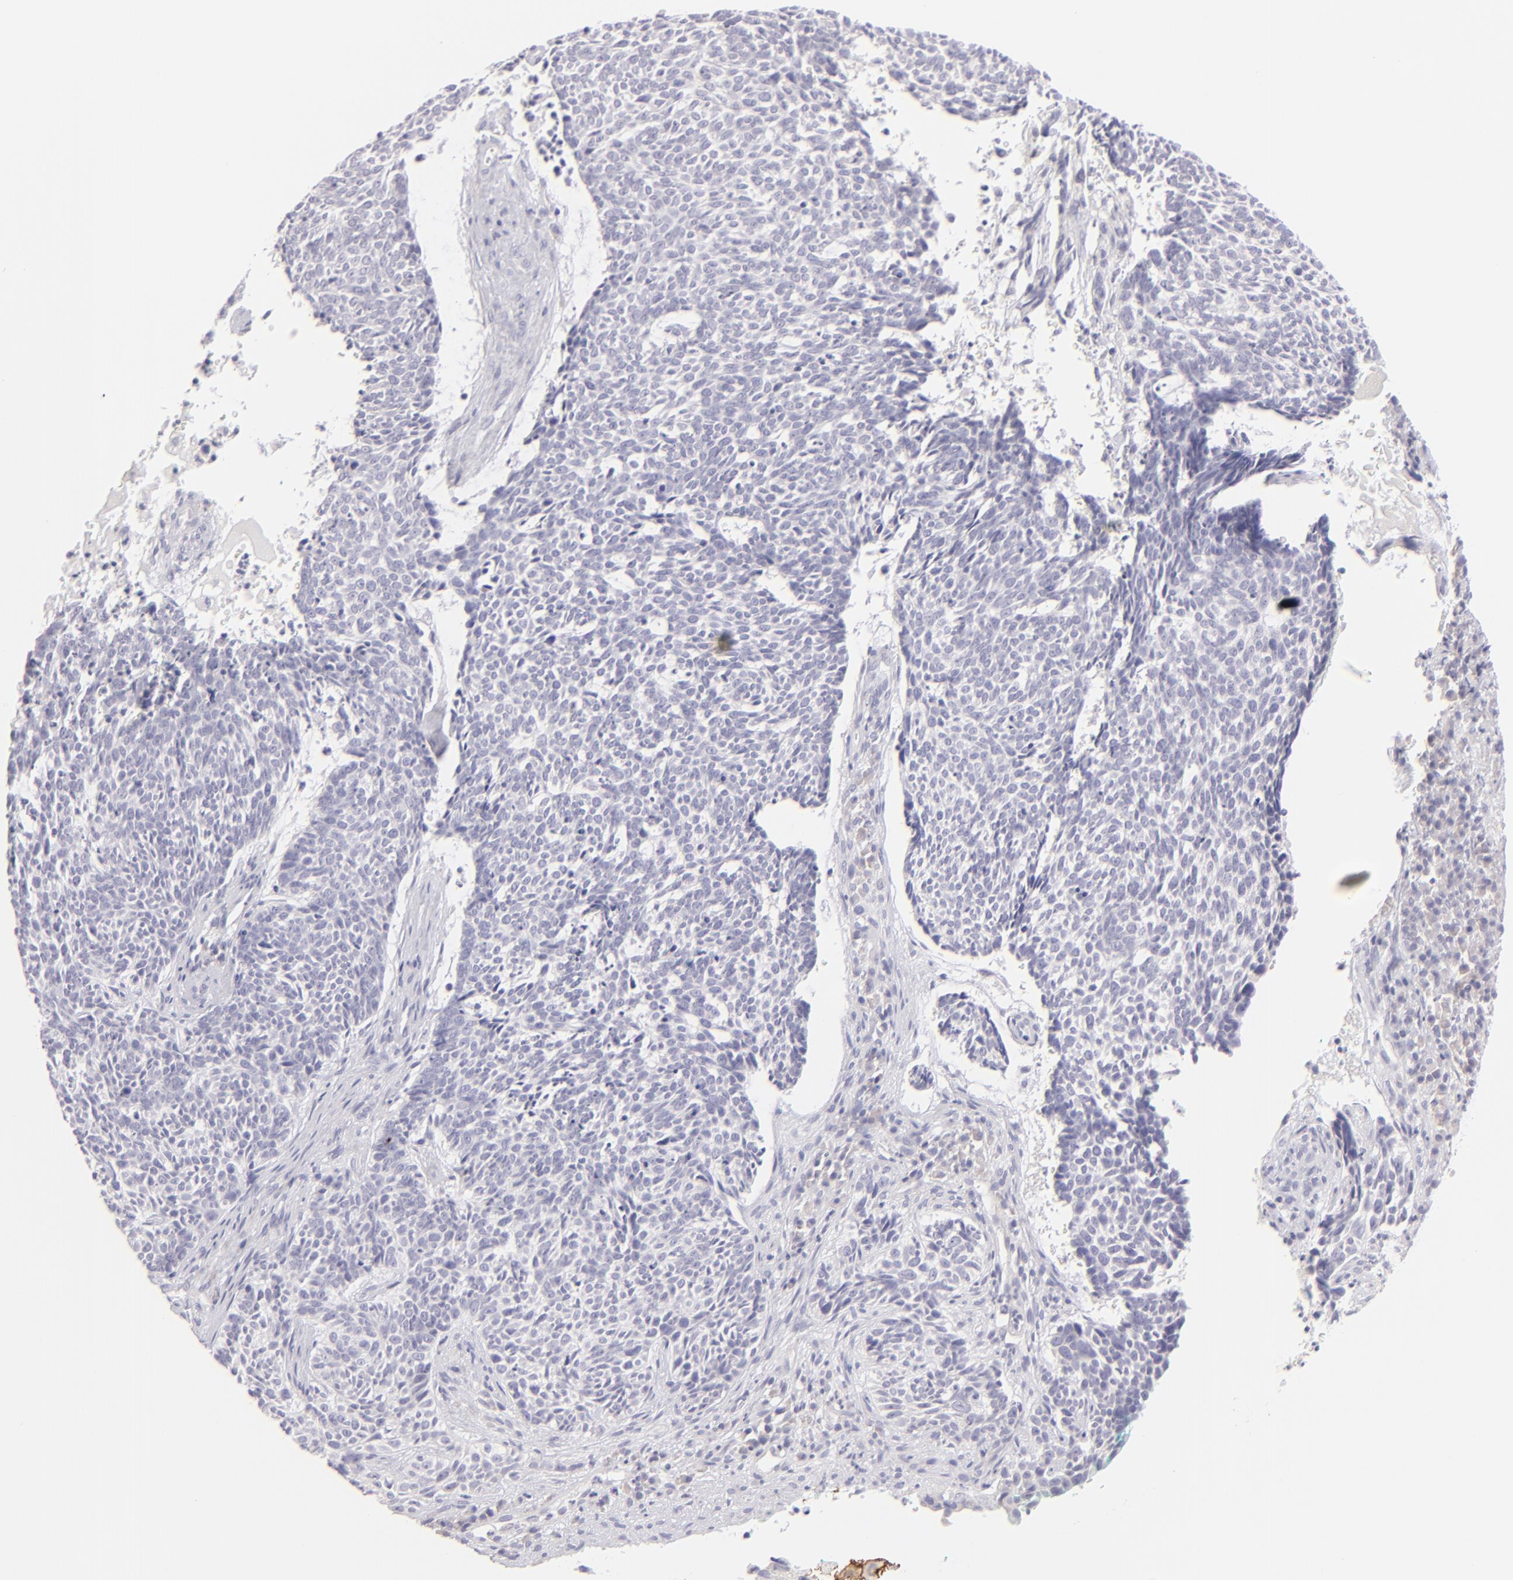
{"staining": {"intensity": "negative", "quantity": "none", "location": "none"}, "tissue": "skin cancer", "cell_type": "Tumor cells", "image_type": "cancer", "snomed": [{"axis": "morphology", "description": "Basal cell carcinoma"}, {"axis": "topography", "description": "Skin"}], "caption": "The micrograph exhibits no staining of tumor cells in skin cancer.", "gene": "CLDN4", "patient": {"sex": "female", "age": 89}}